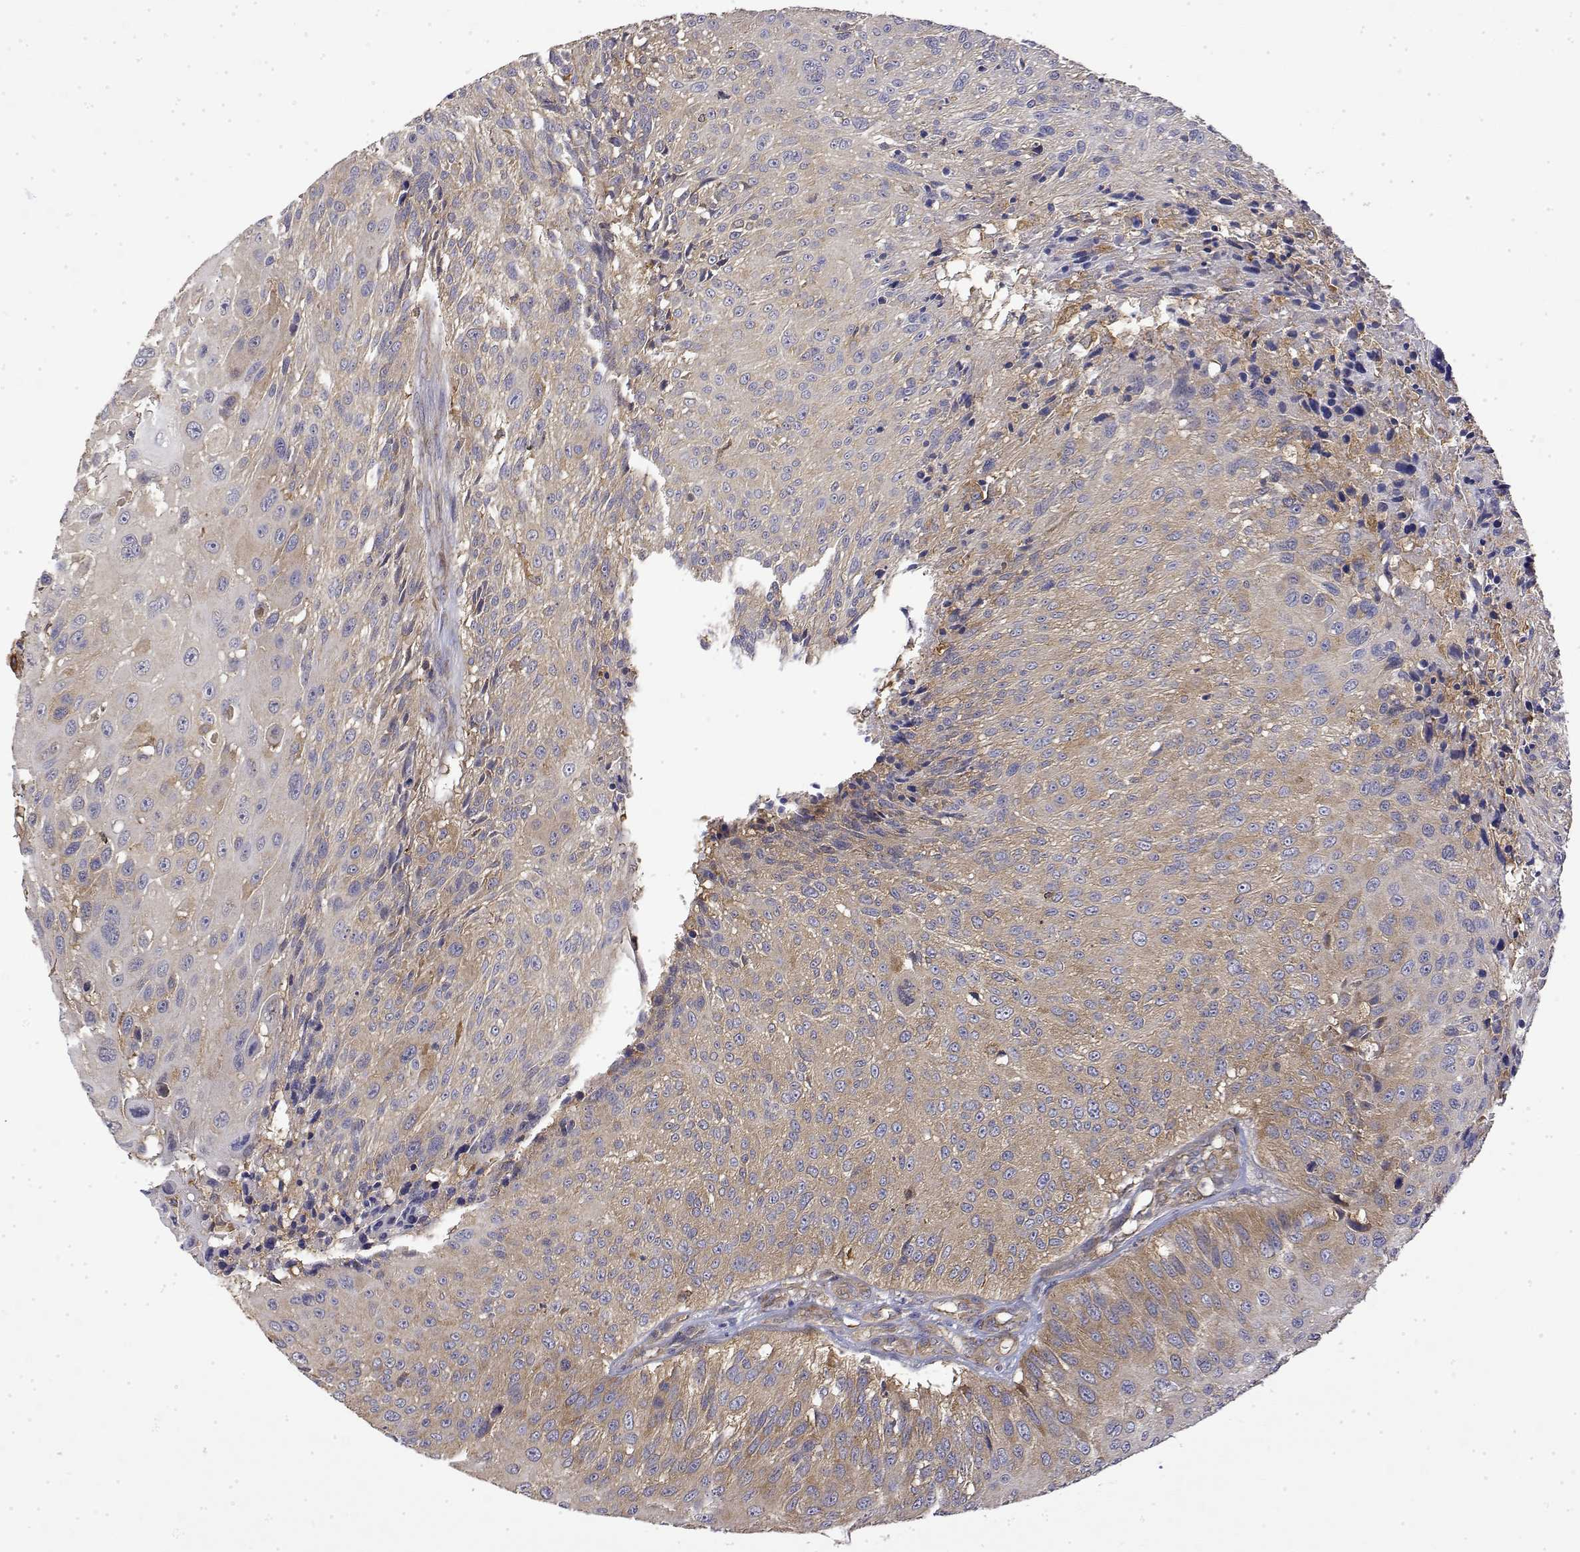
{"staining": {"intensity": "weak", "quantity": "<25%", "location": "cytoplasmic/membranous"}, "tissue": "urothelial cancer", "cell_type": "Tumor cells", "image_type": "cancer", "snomed": [{"axis": "morphology", "description": "Urothelial carcinoma, NOS"}, {"axis": "topography", "description": "Urinary bladder"}], "caption": "An image of human transitional cell carcinoma is negative for staining in tumor cells. (Brightfield microscopy of DAB (3,3'-diaminobenzidine) immunohistochemistry at high magnification).", "gene": "PACSIN2", "patient": {"sex": "male", "age": 55}}